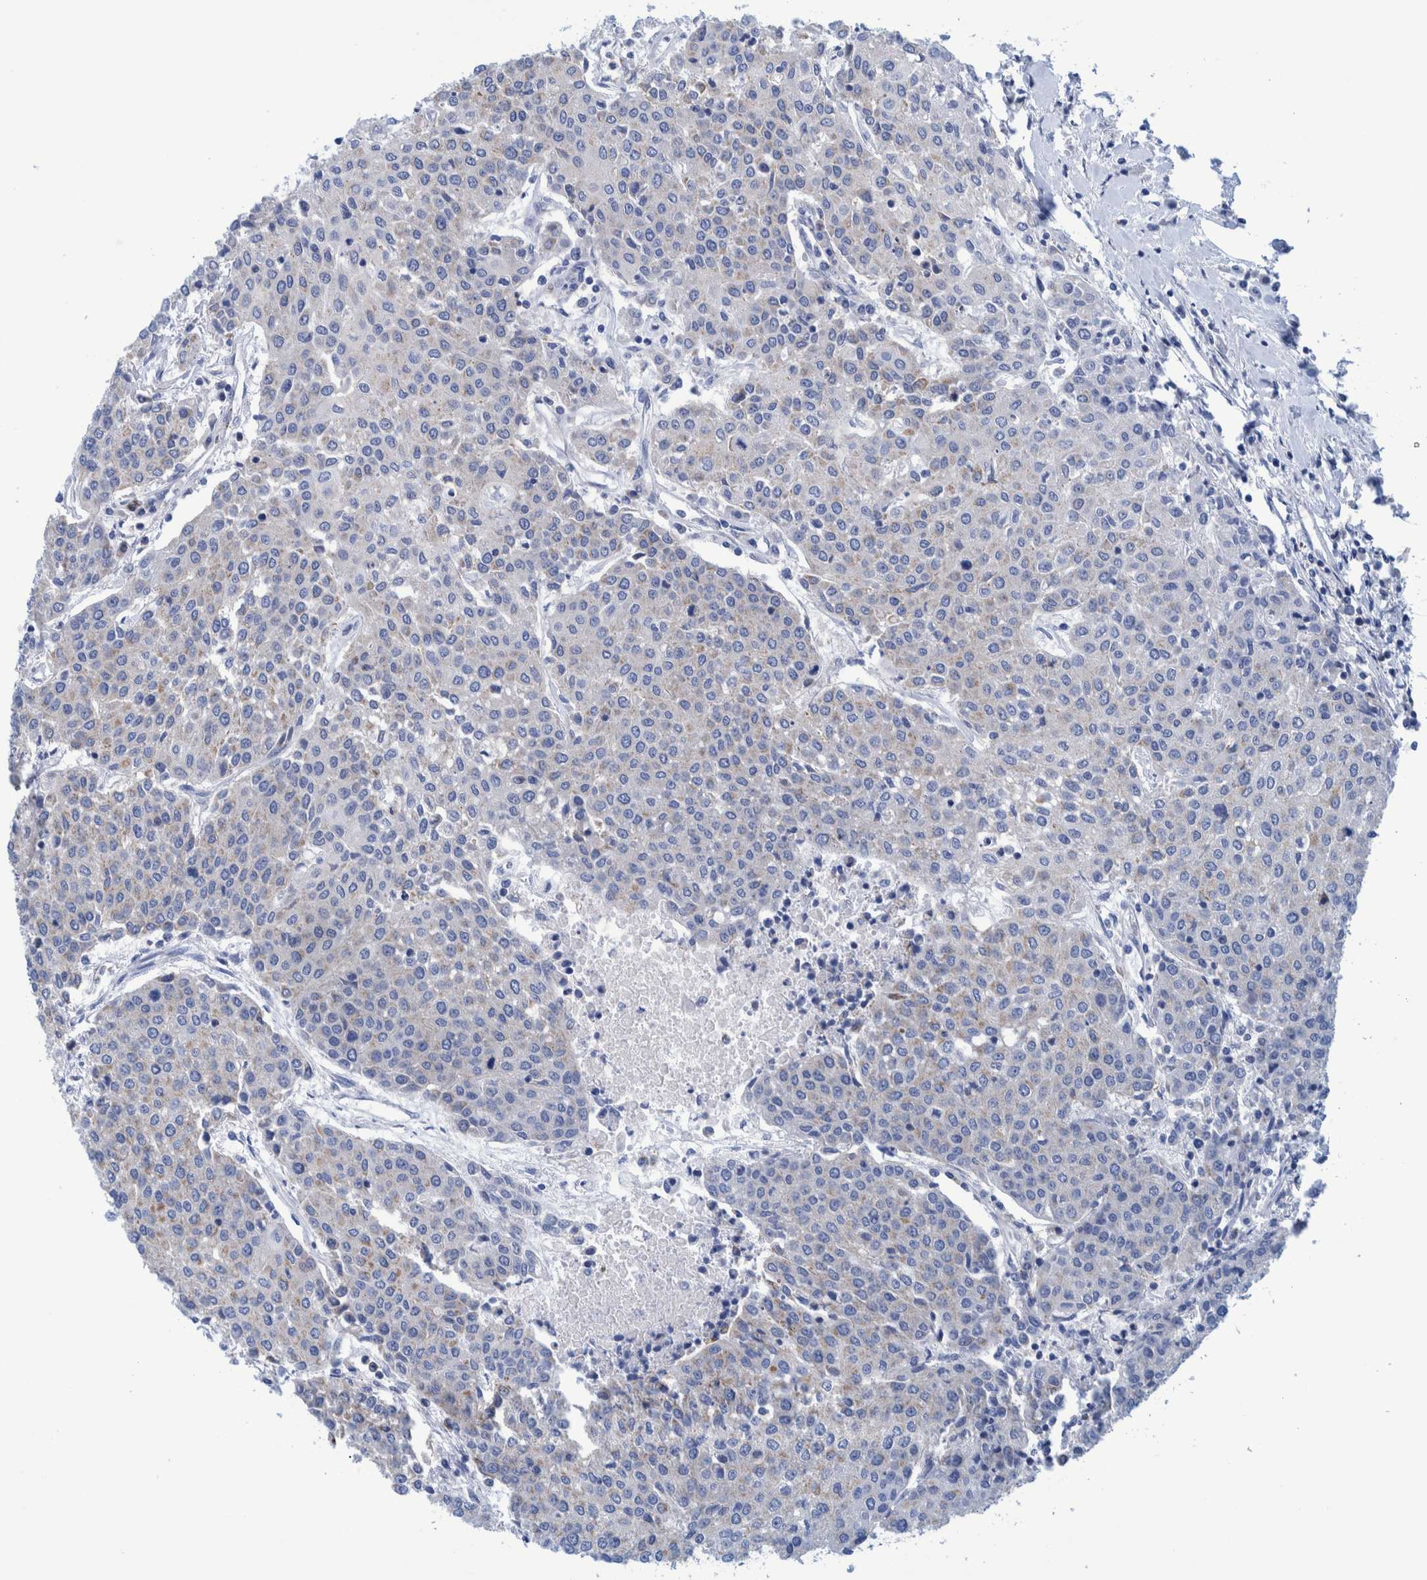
{"staining": {"intensity": "negative", "quantity": "none", "location": "none"}, "tissue": "urothelial cancer", "cell_type": "Tumor cells", "image_type": "cancer", "snomed": [{"axis": "morphology", "description": "Urothelial carcinoma, High grade"}, {"axis": "topography", "description": "Urinary bladder"}], "caption": "Tumor cells show no significant positivity in high-grade urothelial carcinoma.", "gene": "BZW2", "patient": {"sex": "female", "age": 85}}